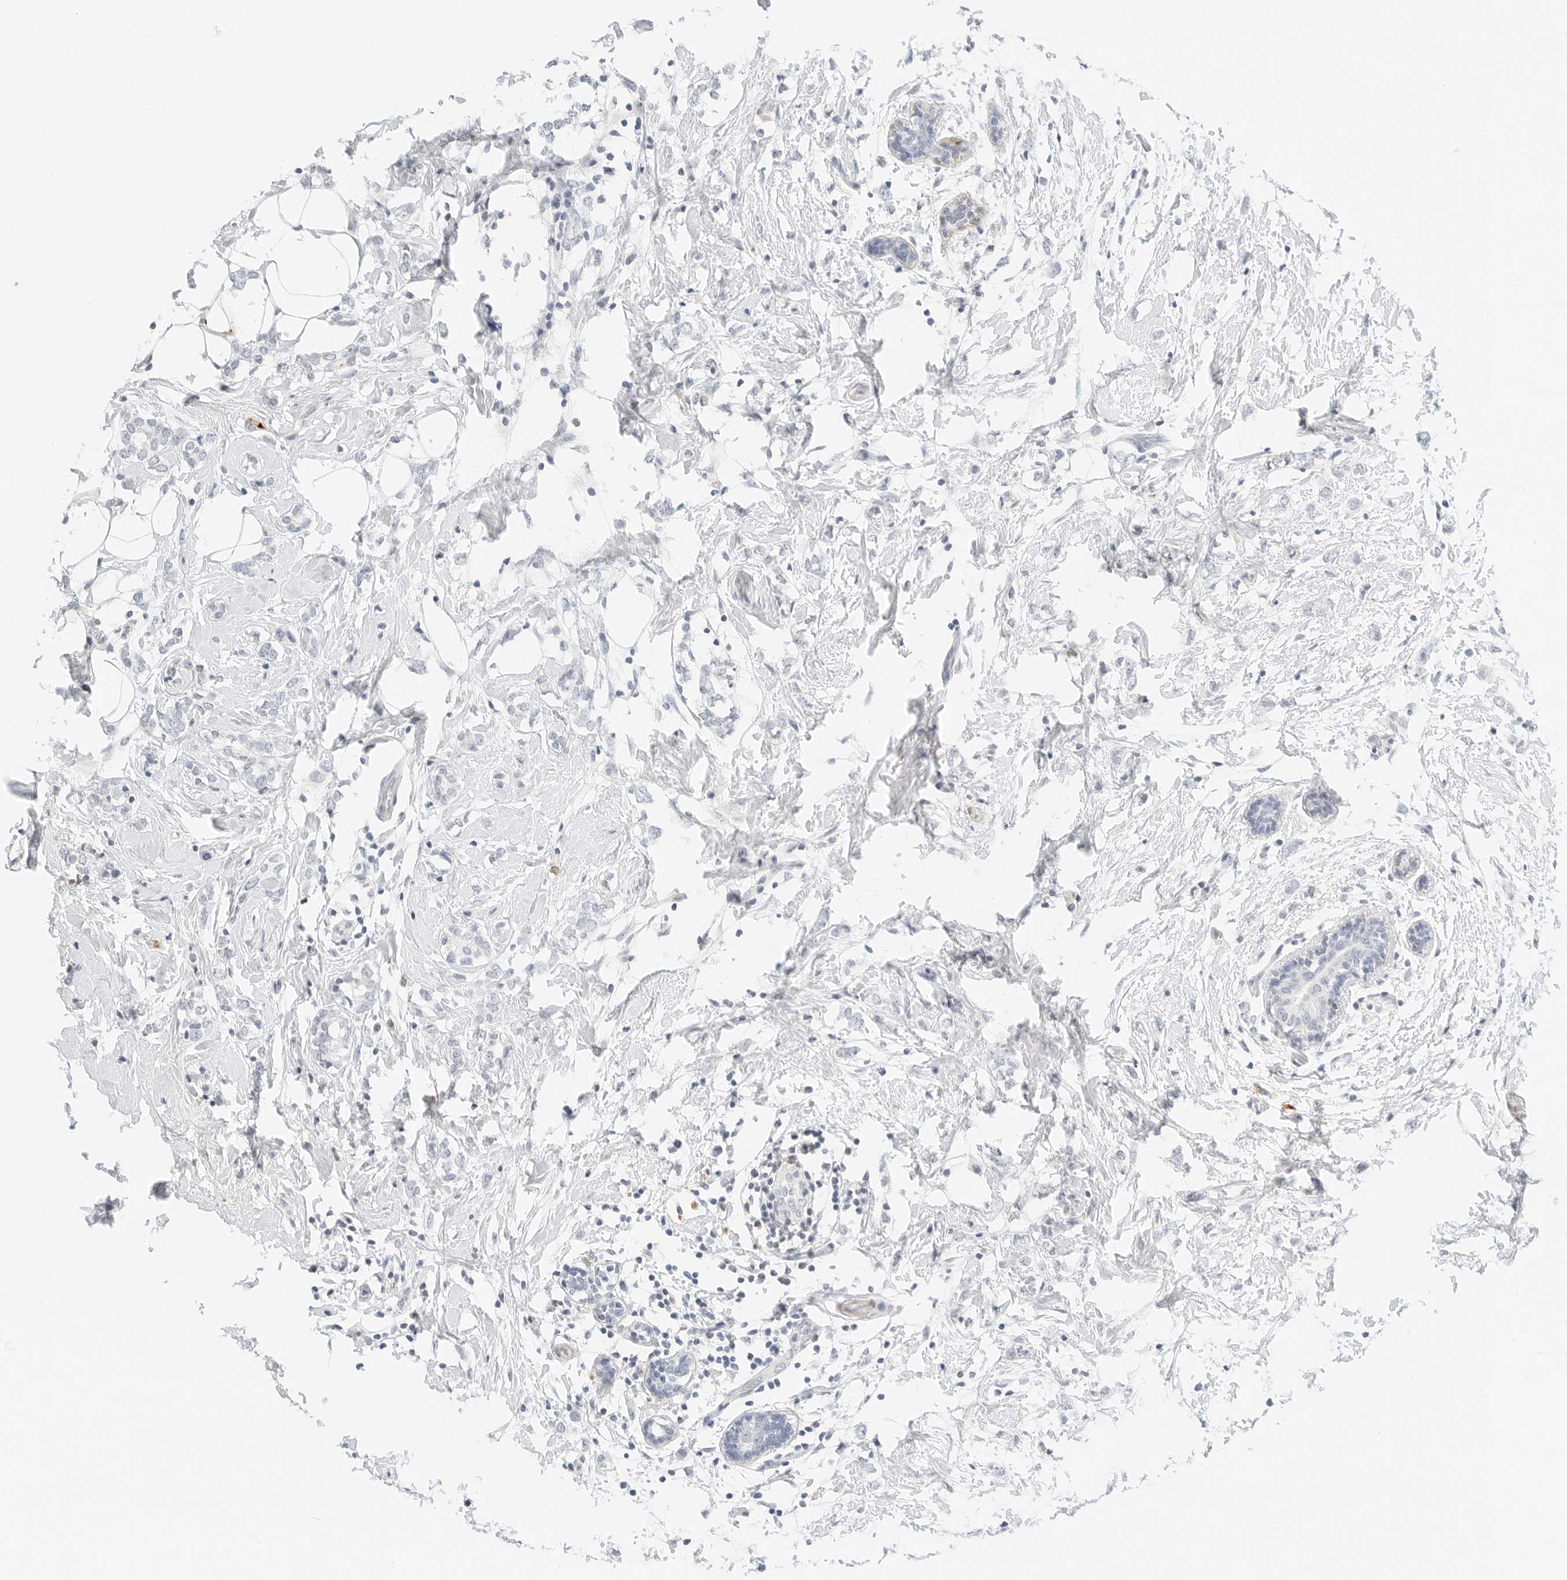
{"staining": {"intensity": "negative", "quantity": "none", "location": "none"}, "tissue": "breast cancer", "cell_type": "Tumor cells", "image_type": "cancer", "snomed": [{"axis": "morphology", "description": "Normal tissue, NOS"}, {"axis": "morphology", "description": "Lobular carcinoma"}, {"axis": "topography", "description": "Breast"}], "caption": "Tumor cells show no significant protein expression in breast lobular carcinoma.", "gene": "PKDCC", "patient": {"sex": "female", "age": 47}}